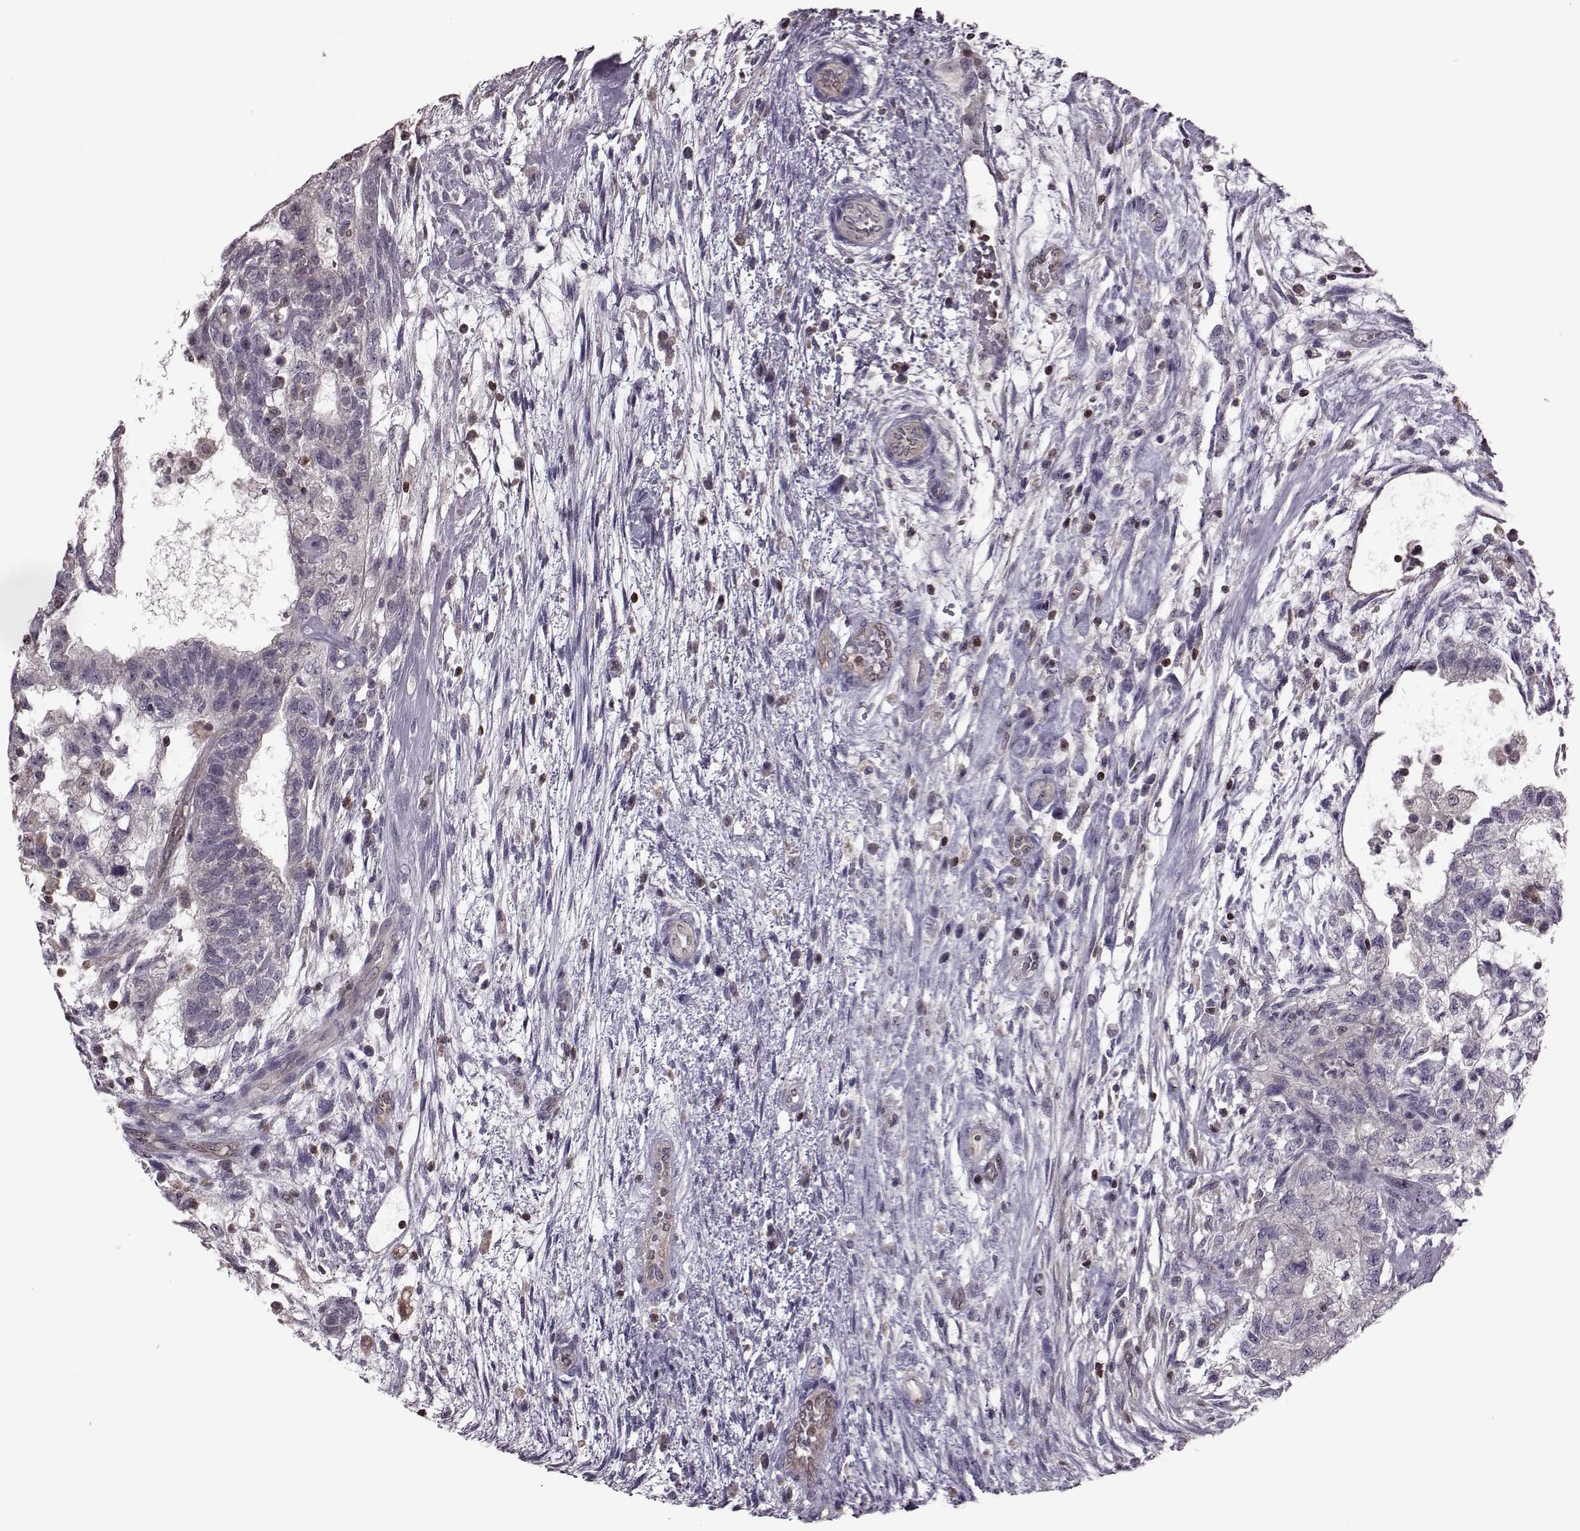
{"staining": {"intensity": "negative", "quantity": "none", "location": "none"}, "tissue": "testis cancer", "cell_type": "Tumor cells", "image_type": "cancer", "snomed": [{"axis": "morphology", "description": "Normal tissue, NOS"}, {"axis": "morphology", "description": "Carcinoma, Embryonal, NOS"}, {"axis": "topography", "description": "Testis"}, {"axis": "topography", "description": "Epididymis"}], "caption": "Immunohistochemical staining of human testis cancer exhibits no significant staining in tumor cells. (Immunohistochemistry, brightfield microscopy, high magnification).", "gene": "CDC42SE1", "patient": {"sex": "male", "age": 32}}